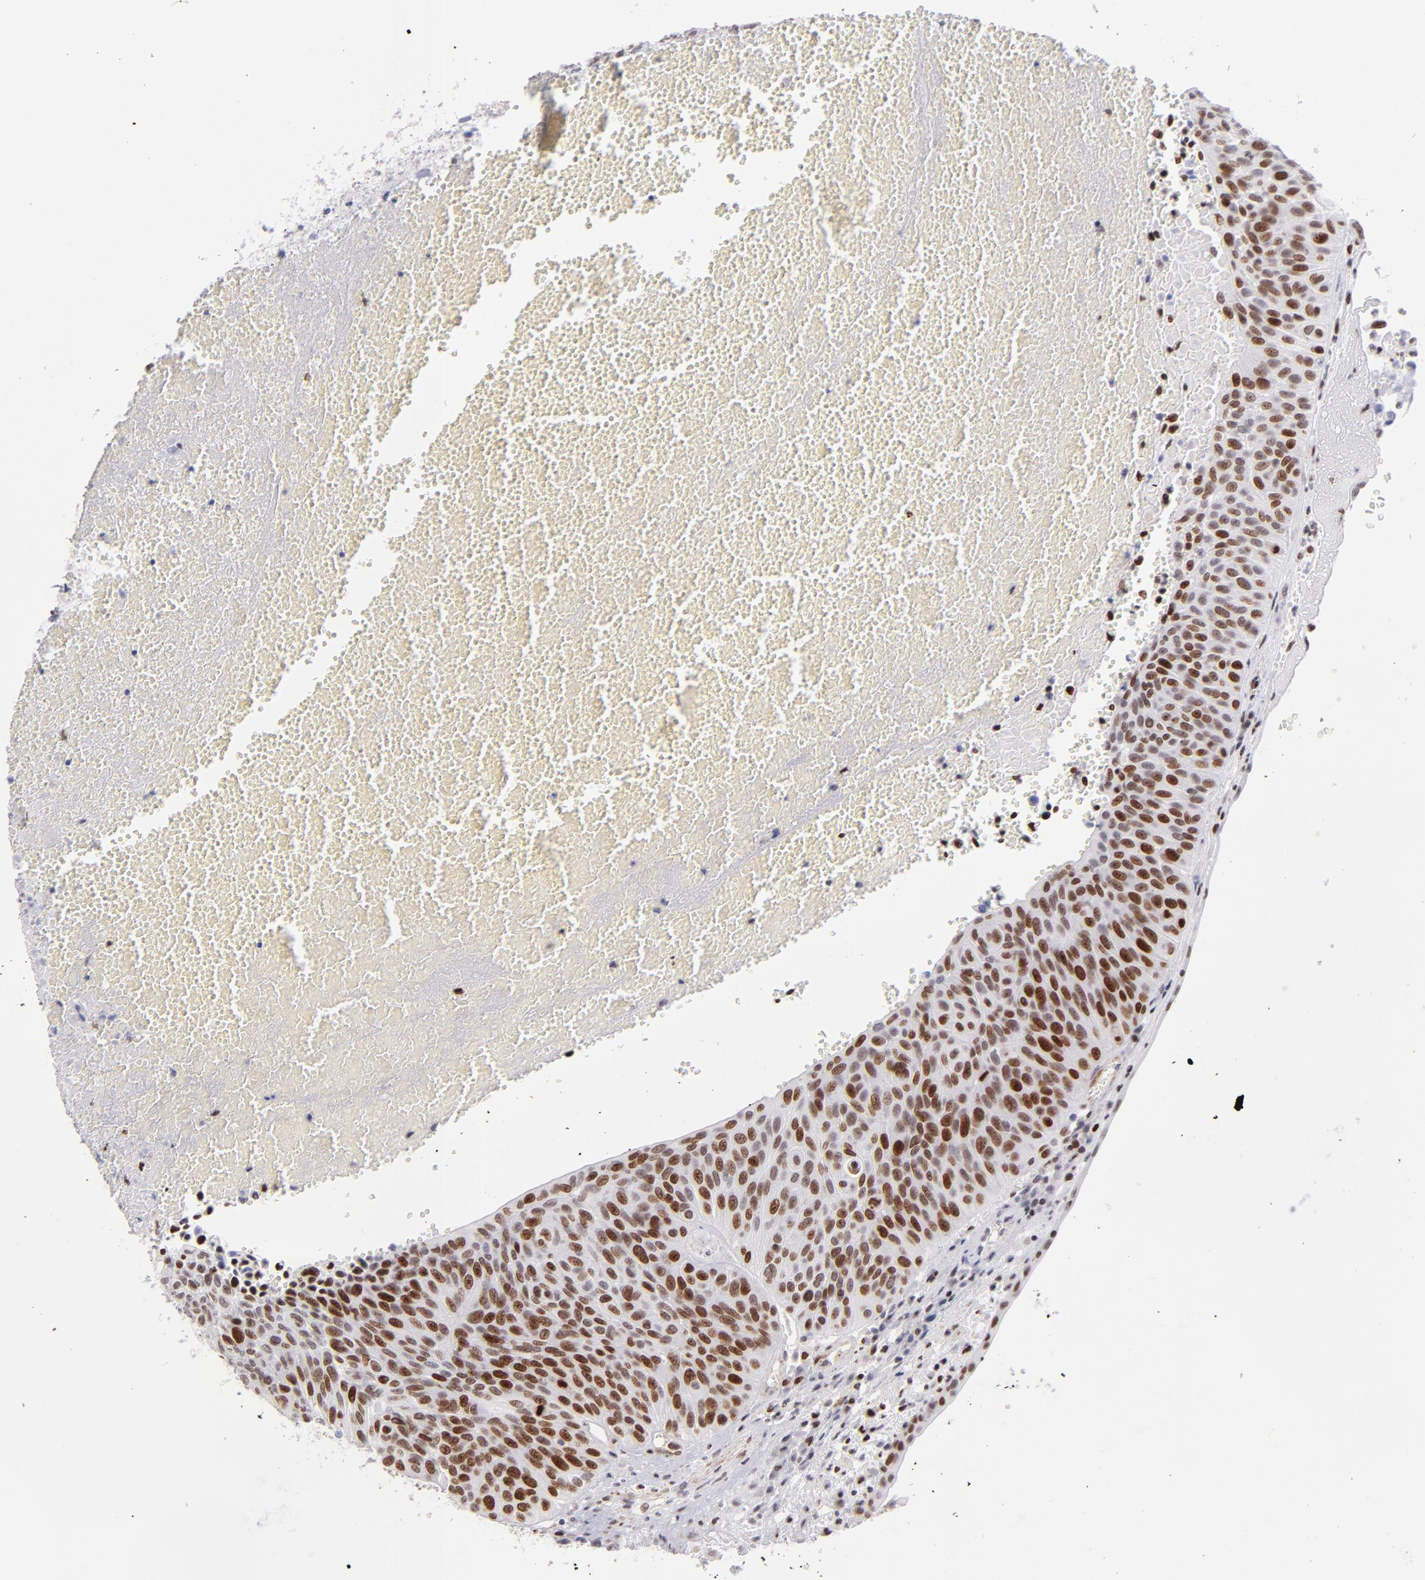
{"staining": {"intensity": "moderate", "quantity": "25%-75%", "location": "nuclear"}, "tissue": "urothelial cancer", "cell_type": "Tumor cells", "image_type": "cancer", "snomed": [{"axis": "morphology", "description": "Urothelial carcinoma, High grade"}, {"axis": "topography", "description": "Urinary bladder"}], "caption": "Immunohistochemistry staining of high-grade urothelial carcinoma, which displays medium levels of moderate nuclear expression in approximately 25%-75% of tumor cells indicating moderate nuclear protein positivity. The staining was performed using DAB (3,3'-diaminobenzidine) (brown) for protein detection and nuclei were counterstained in hematoxylin (blue).", "gene": "POLA1", "patient": {"sex": "male", "age": 66}}